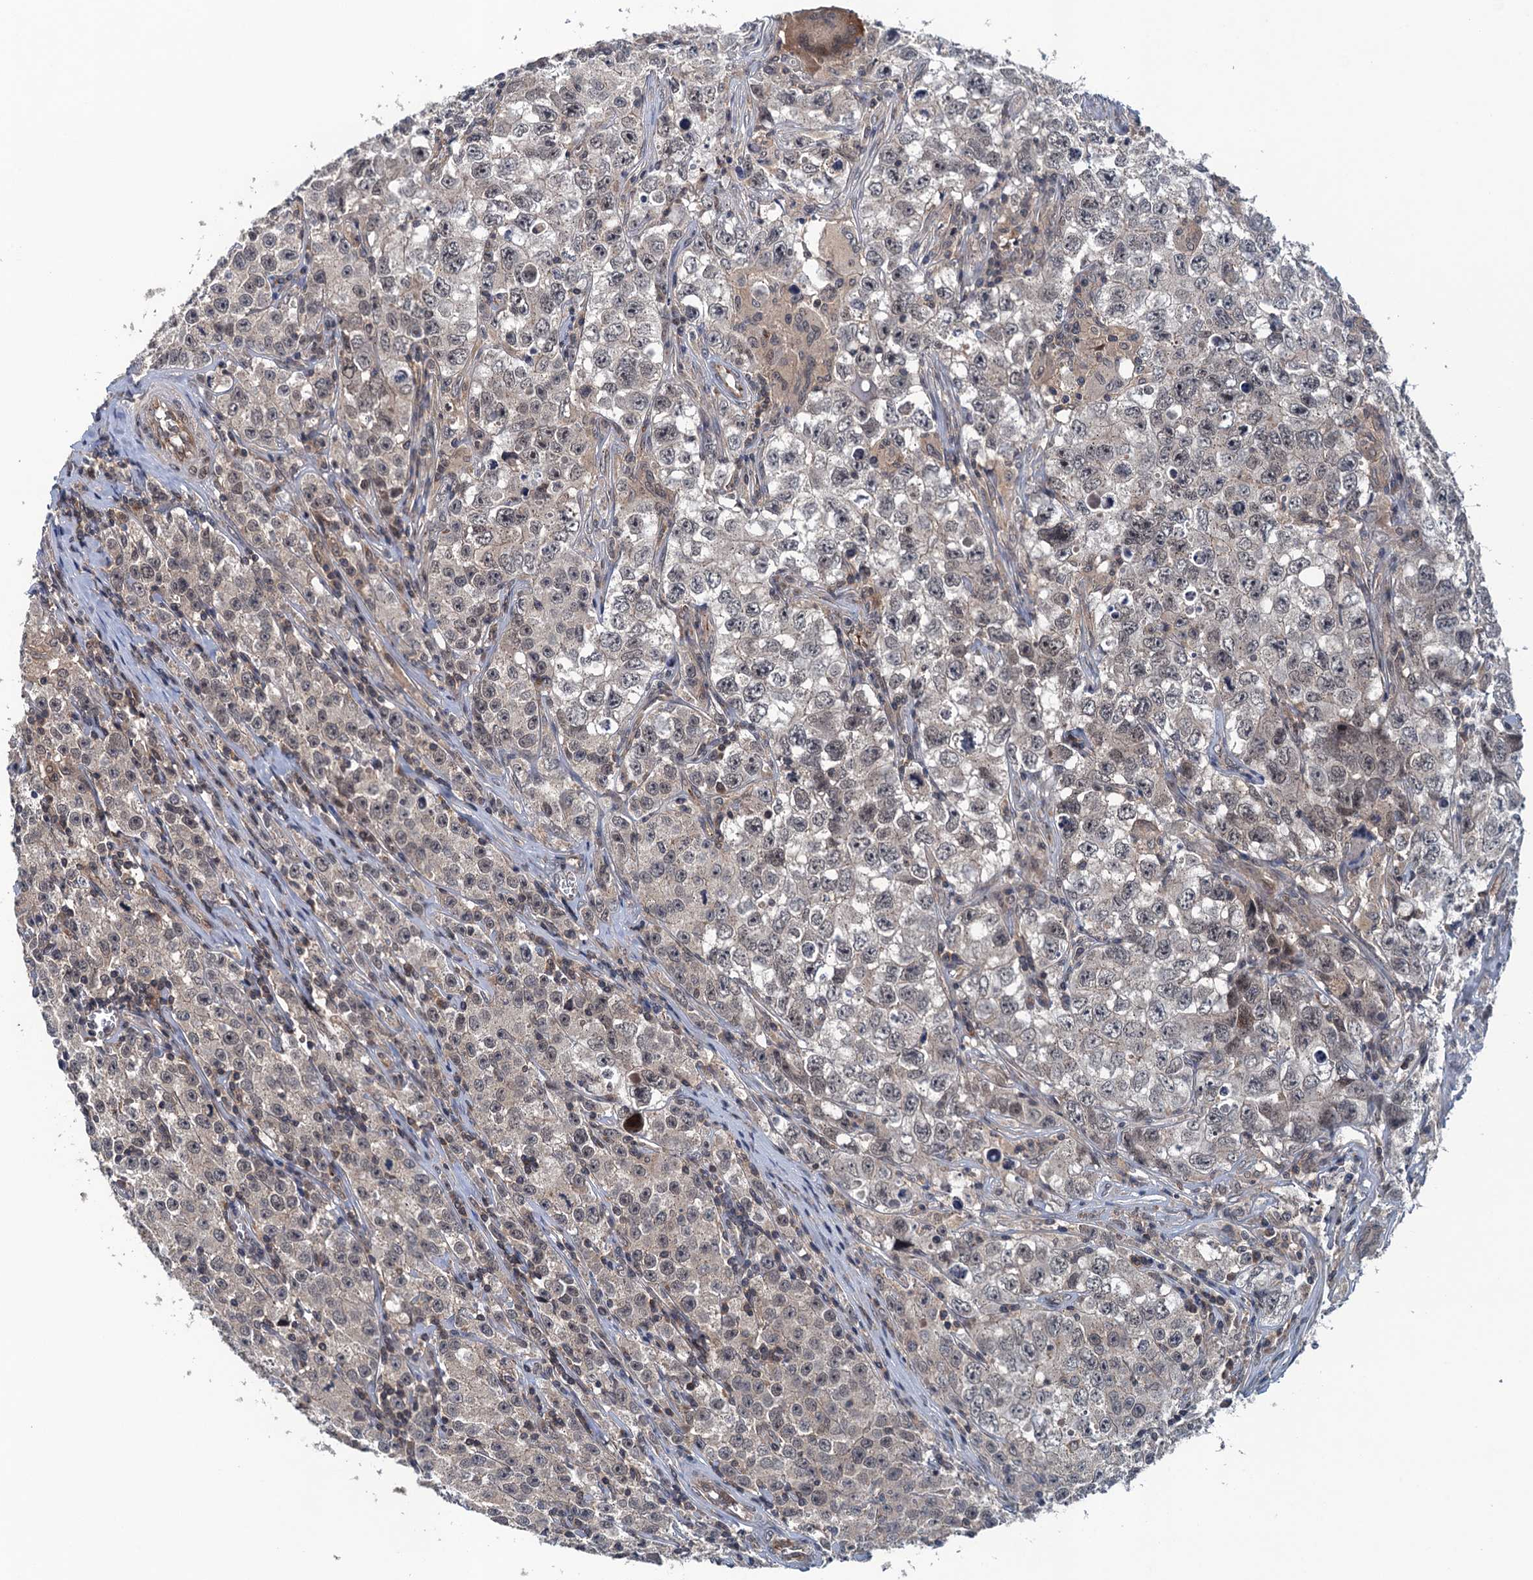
{"staining": {"intensity": "negative", "quantity": "none", "location": "none"}, "tissue": "testis cancer", "cell_type": "Tumor cells", "image_type": "cancer", "snomed": [{"axis": "morphology", "description": "Seminoma, NOS"}, {"axis": "morphology", "description": "Carcinoma, Embryonal, NOS"}, {"axis": "topography", "description": "Testis"}], "caption": "Immunohistochemistry (IHC) of human testis cancer (embryonal carcinoma) displays no staining in tumor cells.", "gene": "RNF165", "patient": {"sex": "male", "age": 43}}